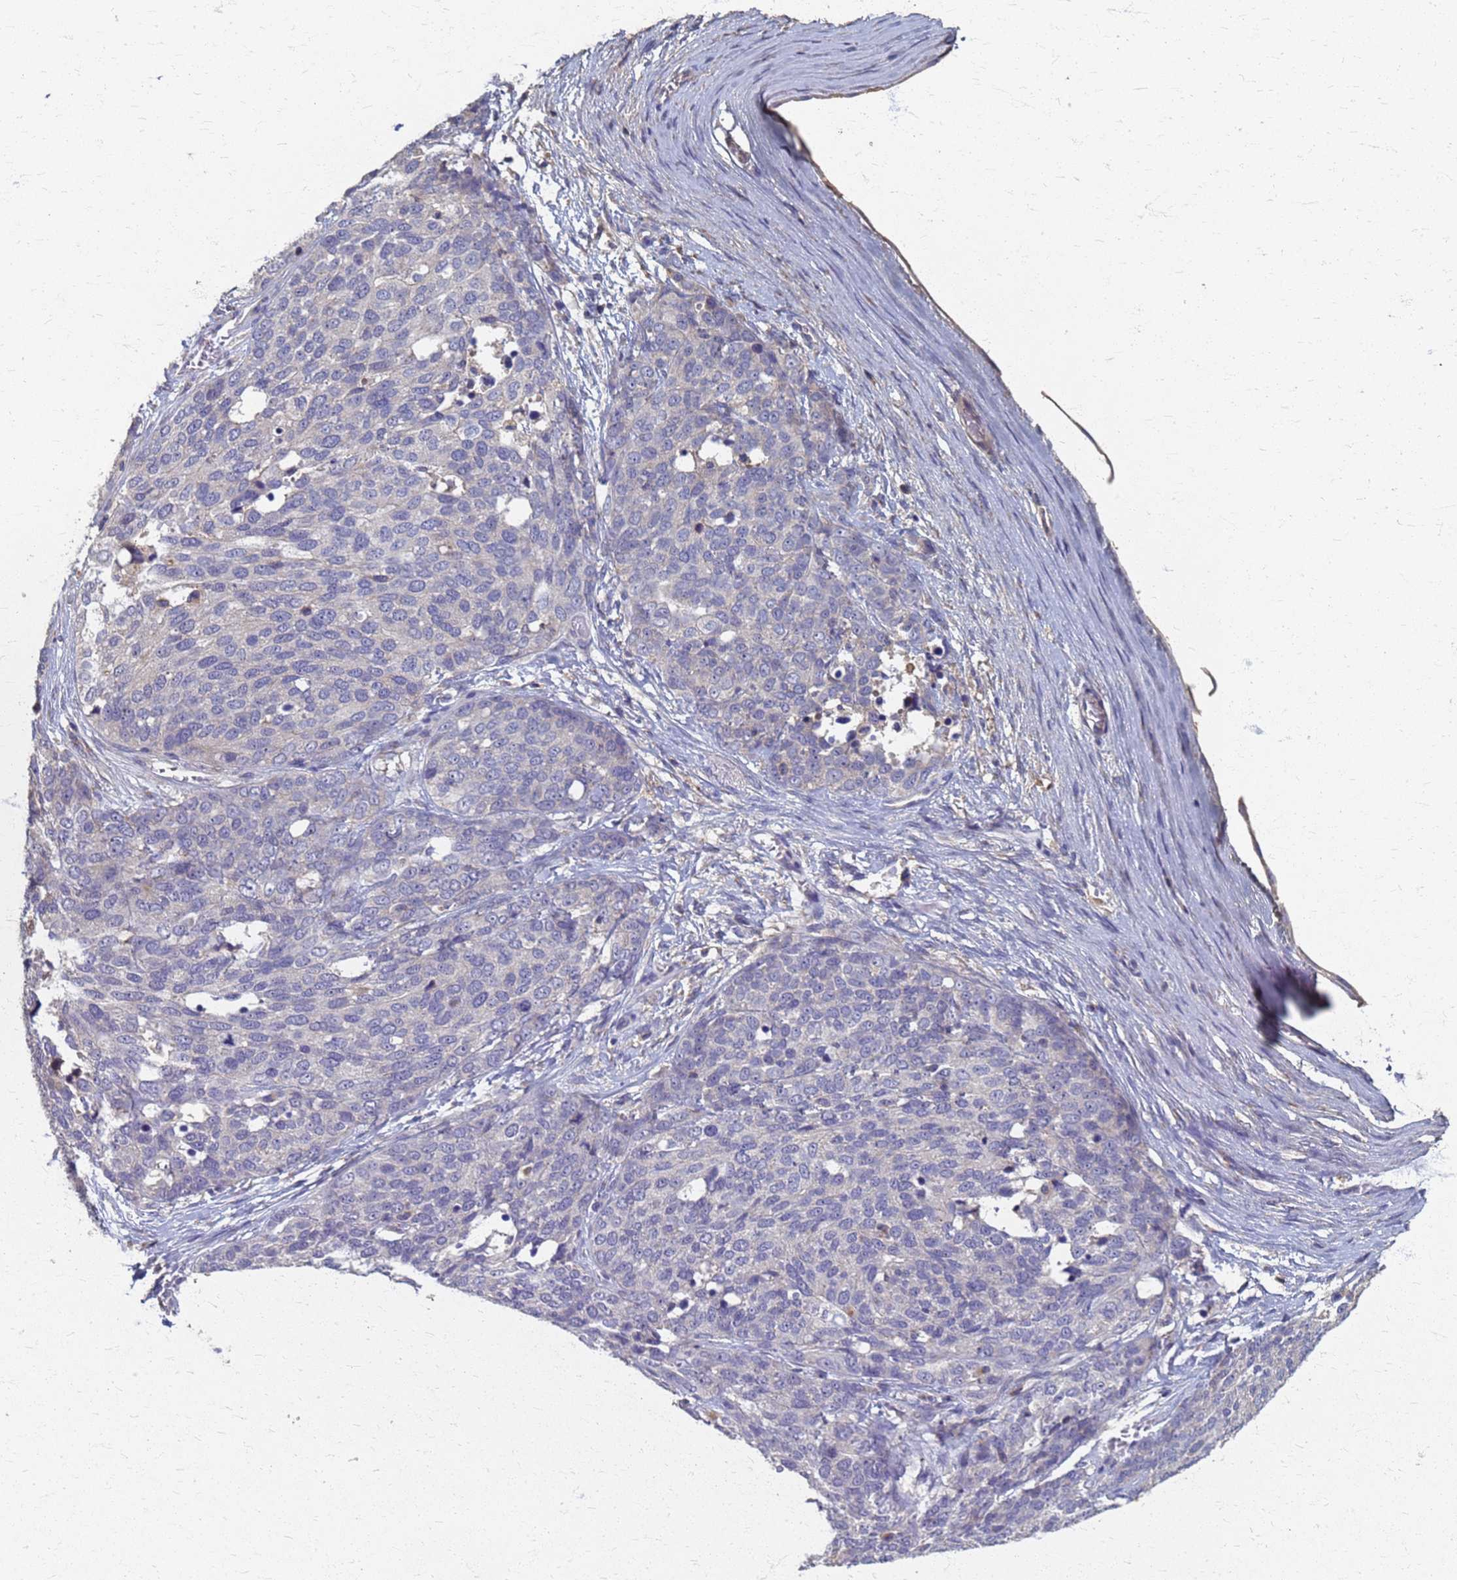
{"staining": {"intensity": "negative", "quantity": "none", "location": "none"}, "tissue": "ovarian cancer", "cell_type": "Tumor cells", "image_type": "cancer", "snomed": [{"axis": "morphology", "description": "Cystadenocarcinoma, serous, NOS"}, {"axis": "topography", "description": "Ovary"}], "caption": "An image of ovarian serous cystadenocarcinoma stained for a protein shows no brown staining in tumor cells.", "gene": "KRCC1", "patient": {"sex": "female", "age": 44}}